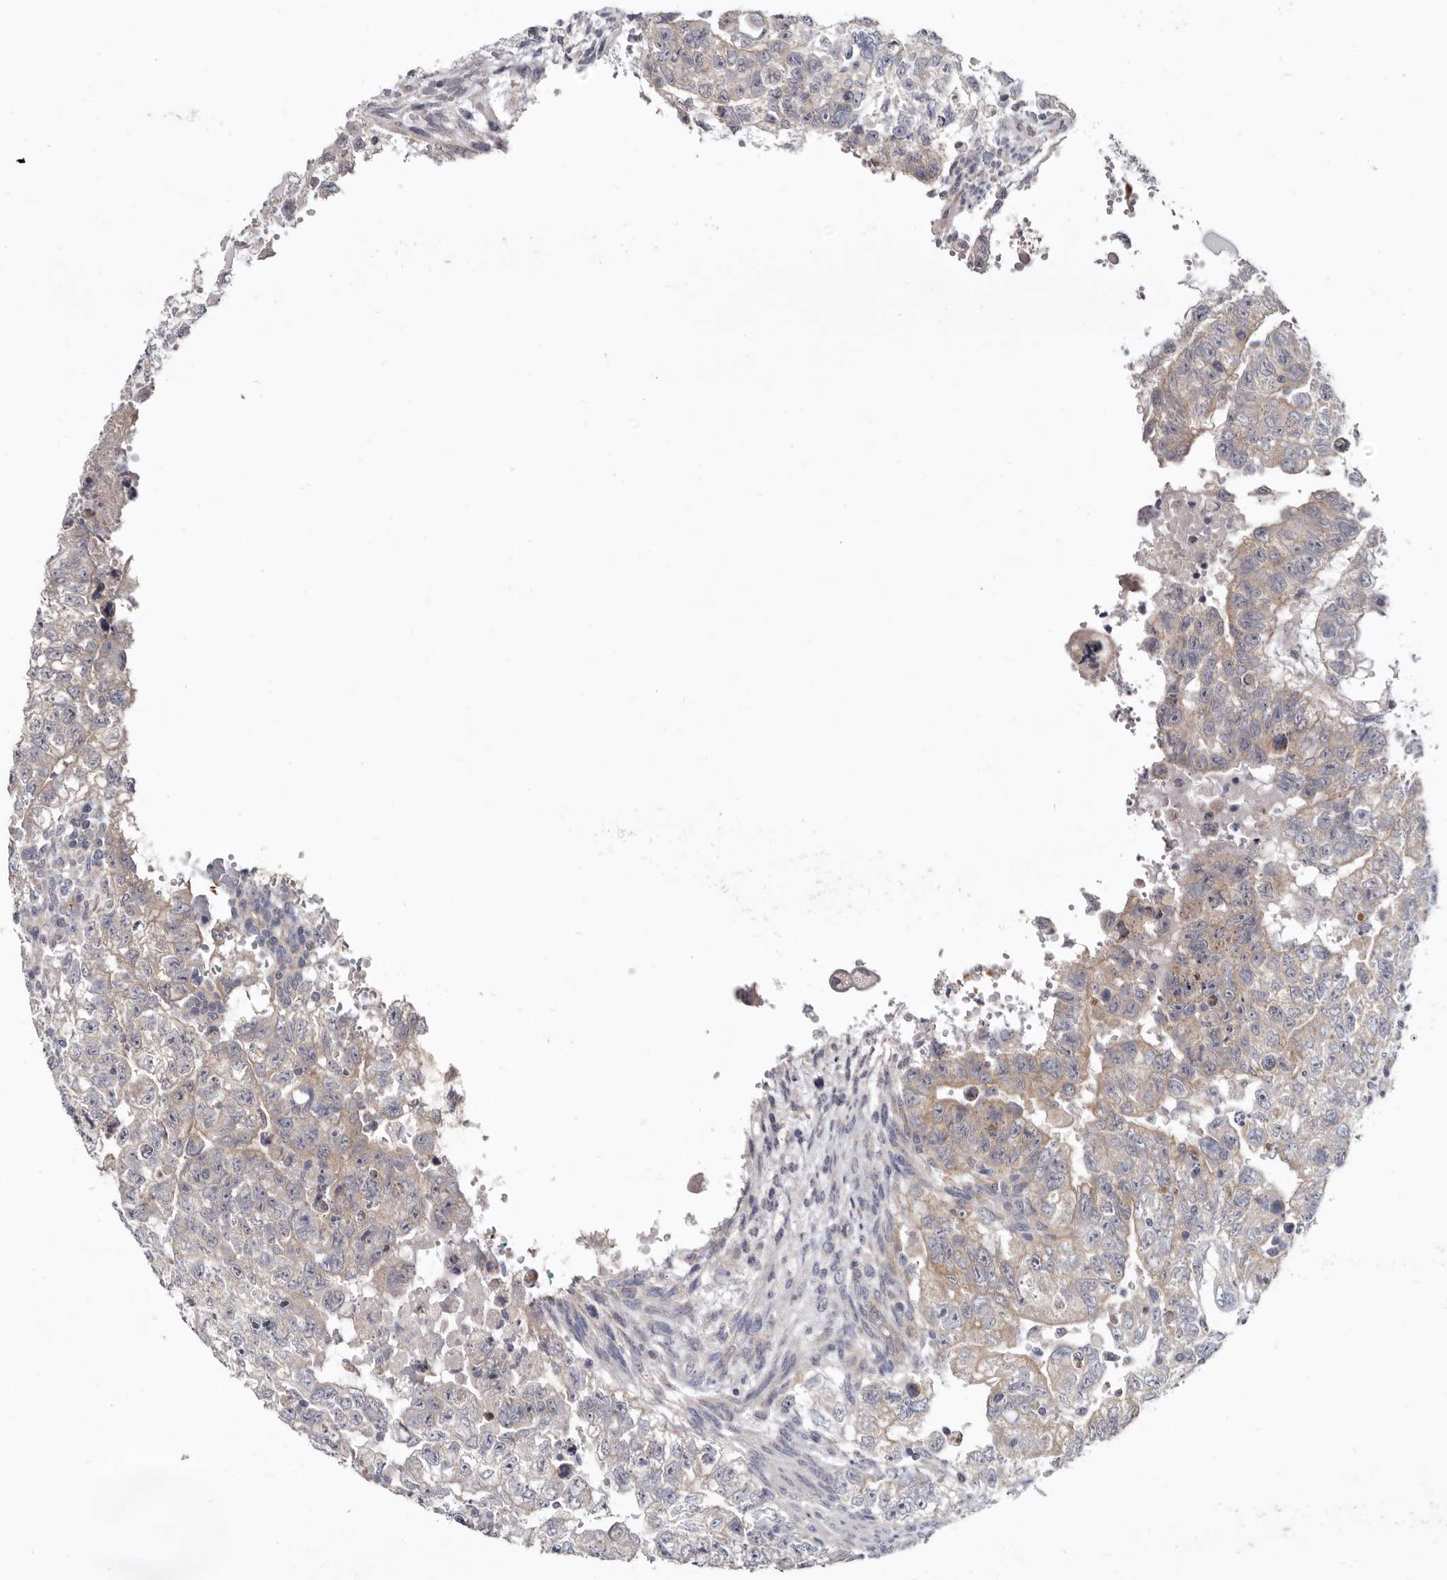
{"staining": {"intensity": "weak", "quantity": "25%-75%", "location": "cytoplasmic/membranous"}, "tissue": "testis cancer", "cell_type": "Tumor cells", "image_type": "cancer", "snomed": [{"axis": "morphology", "description": "Carcinoma, Embryonal, NOS"}, {"axis": "topography", "description": "Testis"}], "caption": "Immunohistochemistry (IHC) (DAB (3,3'-diaminobenzidine)) staining of human testis cancer (embryonal carcinoma) exhibits weak cytoplasmic/membranous protein staining in about 25%-75% of tumor cells.", "gene": "FMO2", "patient": {"sex": "male", "age": 37}}